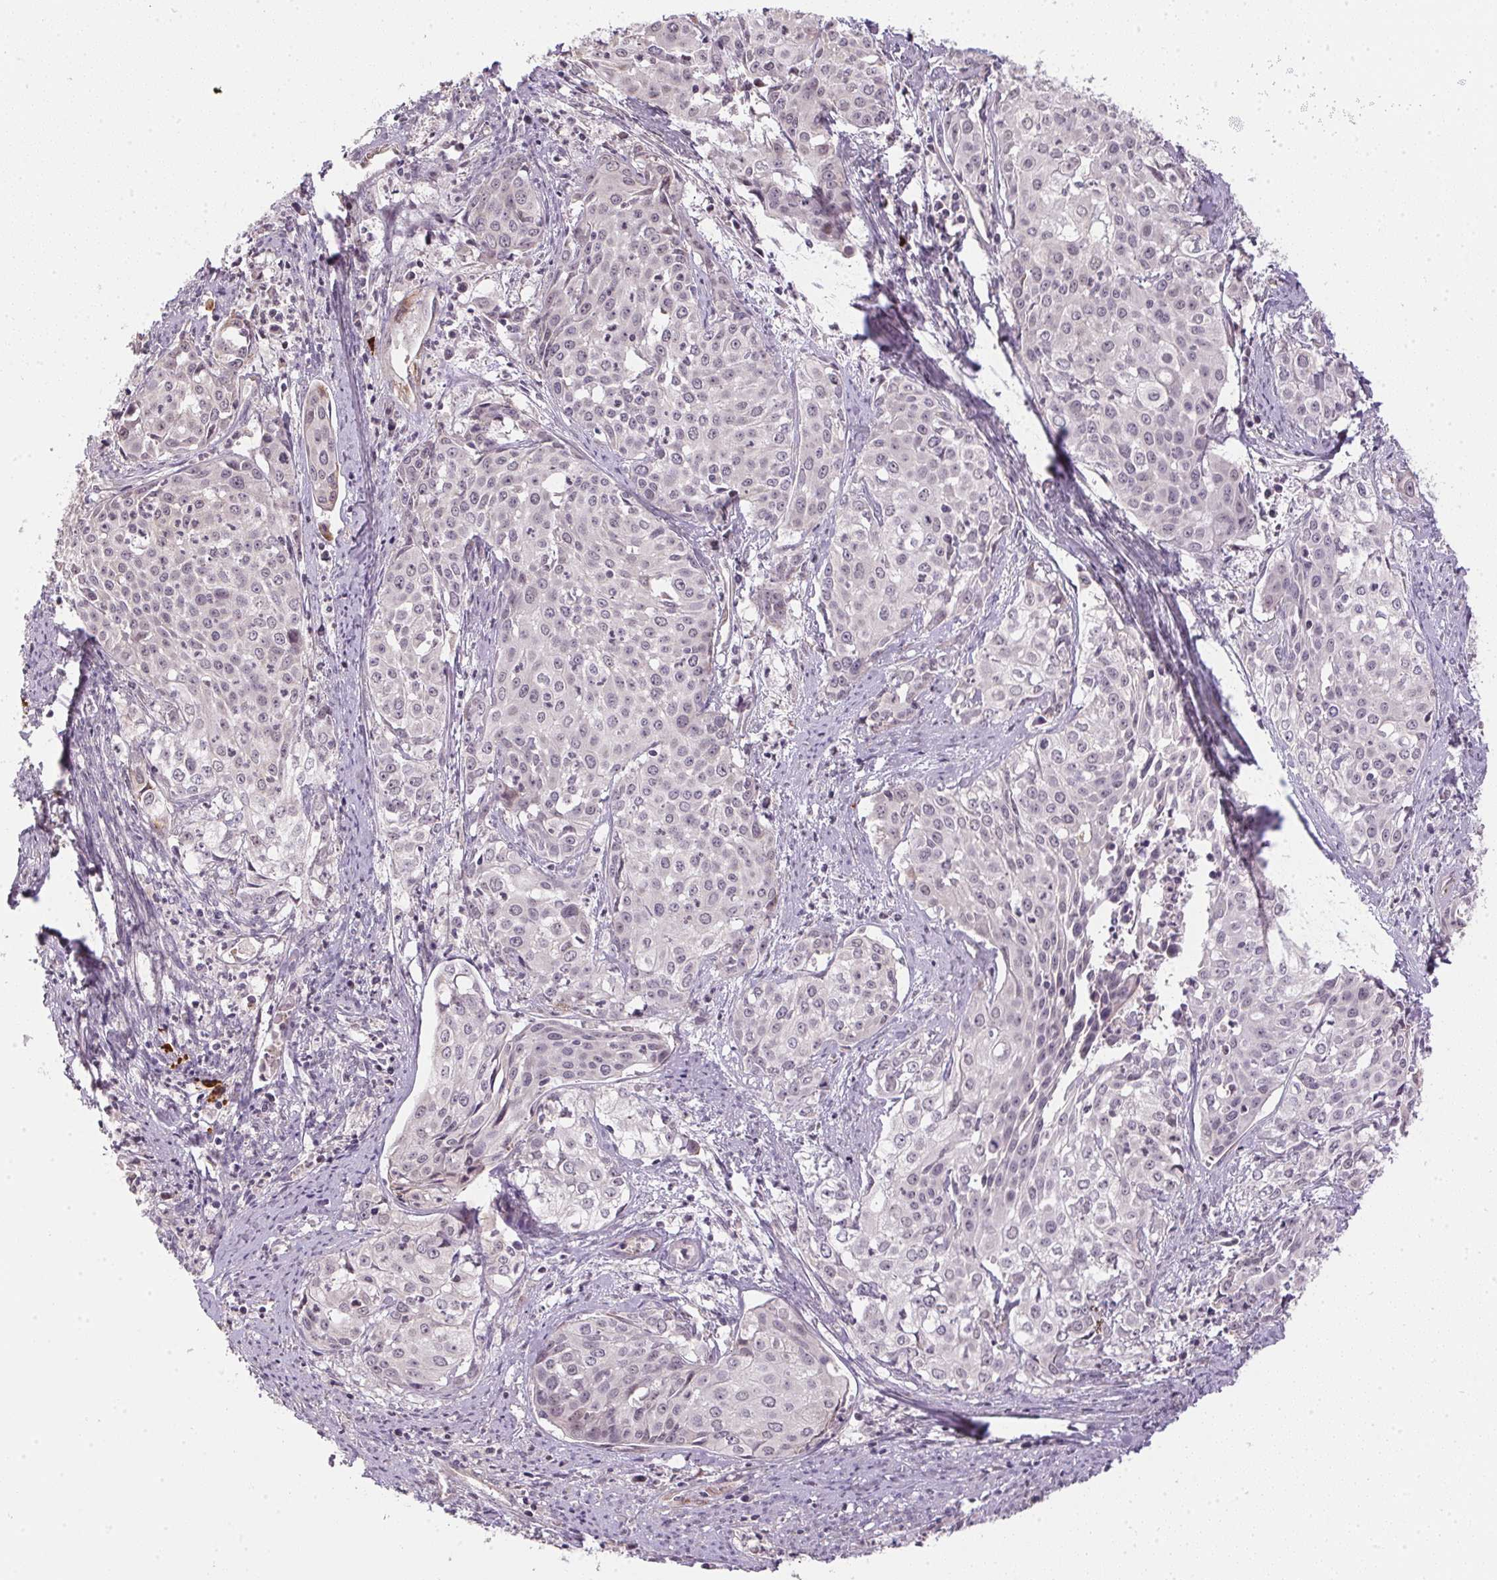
{"staining": {"intensity": "negative", "quantity": "none", "location": "none"}, "tissue": "cervical cancer", "cell_type": "Tumor cells", "image_type": "cancer", "snomed": [{"axis": "morphology", "description": "Squamous cell carcinoma, NOS"}, {"axis": "topography", "description": "Cervix"}], "caption": "Immunohistochemical staining of human cervical squamous cell carcinoma demonstrates no significant staining in tumor cells.", "gene": "CFAP92", "patient": {"sex": "female", "age": 39}}